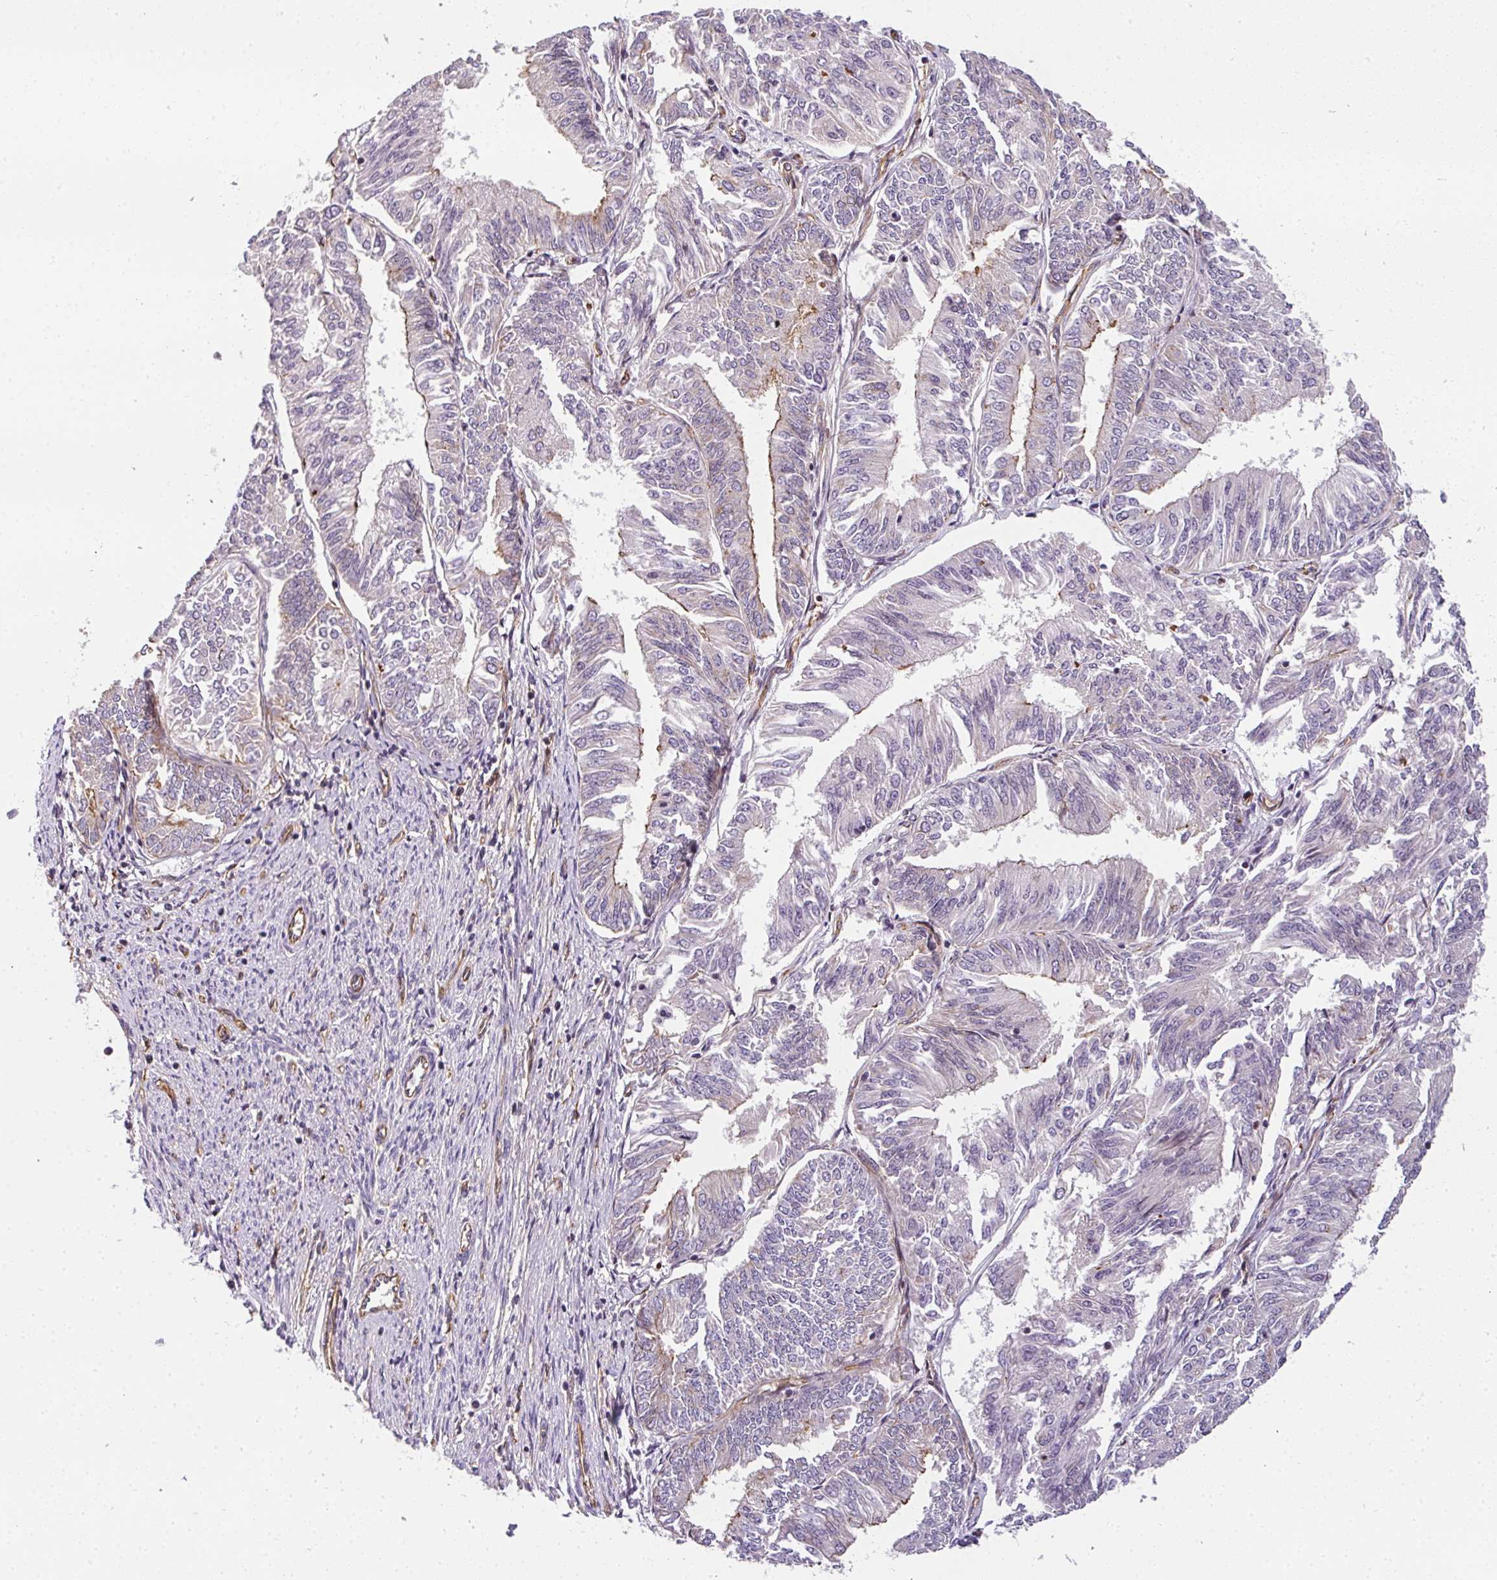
{"staining": {"intensity": "negative", "quantity": "none", "location": "none"}, "tissue": "endometrial cancer", "cell_type": "Tumor cells", "image_type": "cancer", "snomed": [{"axis": "morphology", "description": "Adenocarcinoma, NOS"}, {"axis": "topography", "description": "Endometrium"}], "caption": "The immunohistochemistry (IHC) photomicrograph has no significant positivity in tumor cells of endometrial cancer tissue.", "gene": "OR11H4", "patient": {"sex": "female", "age": 58}}